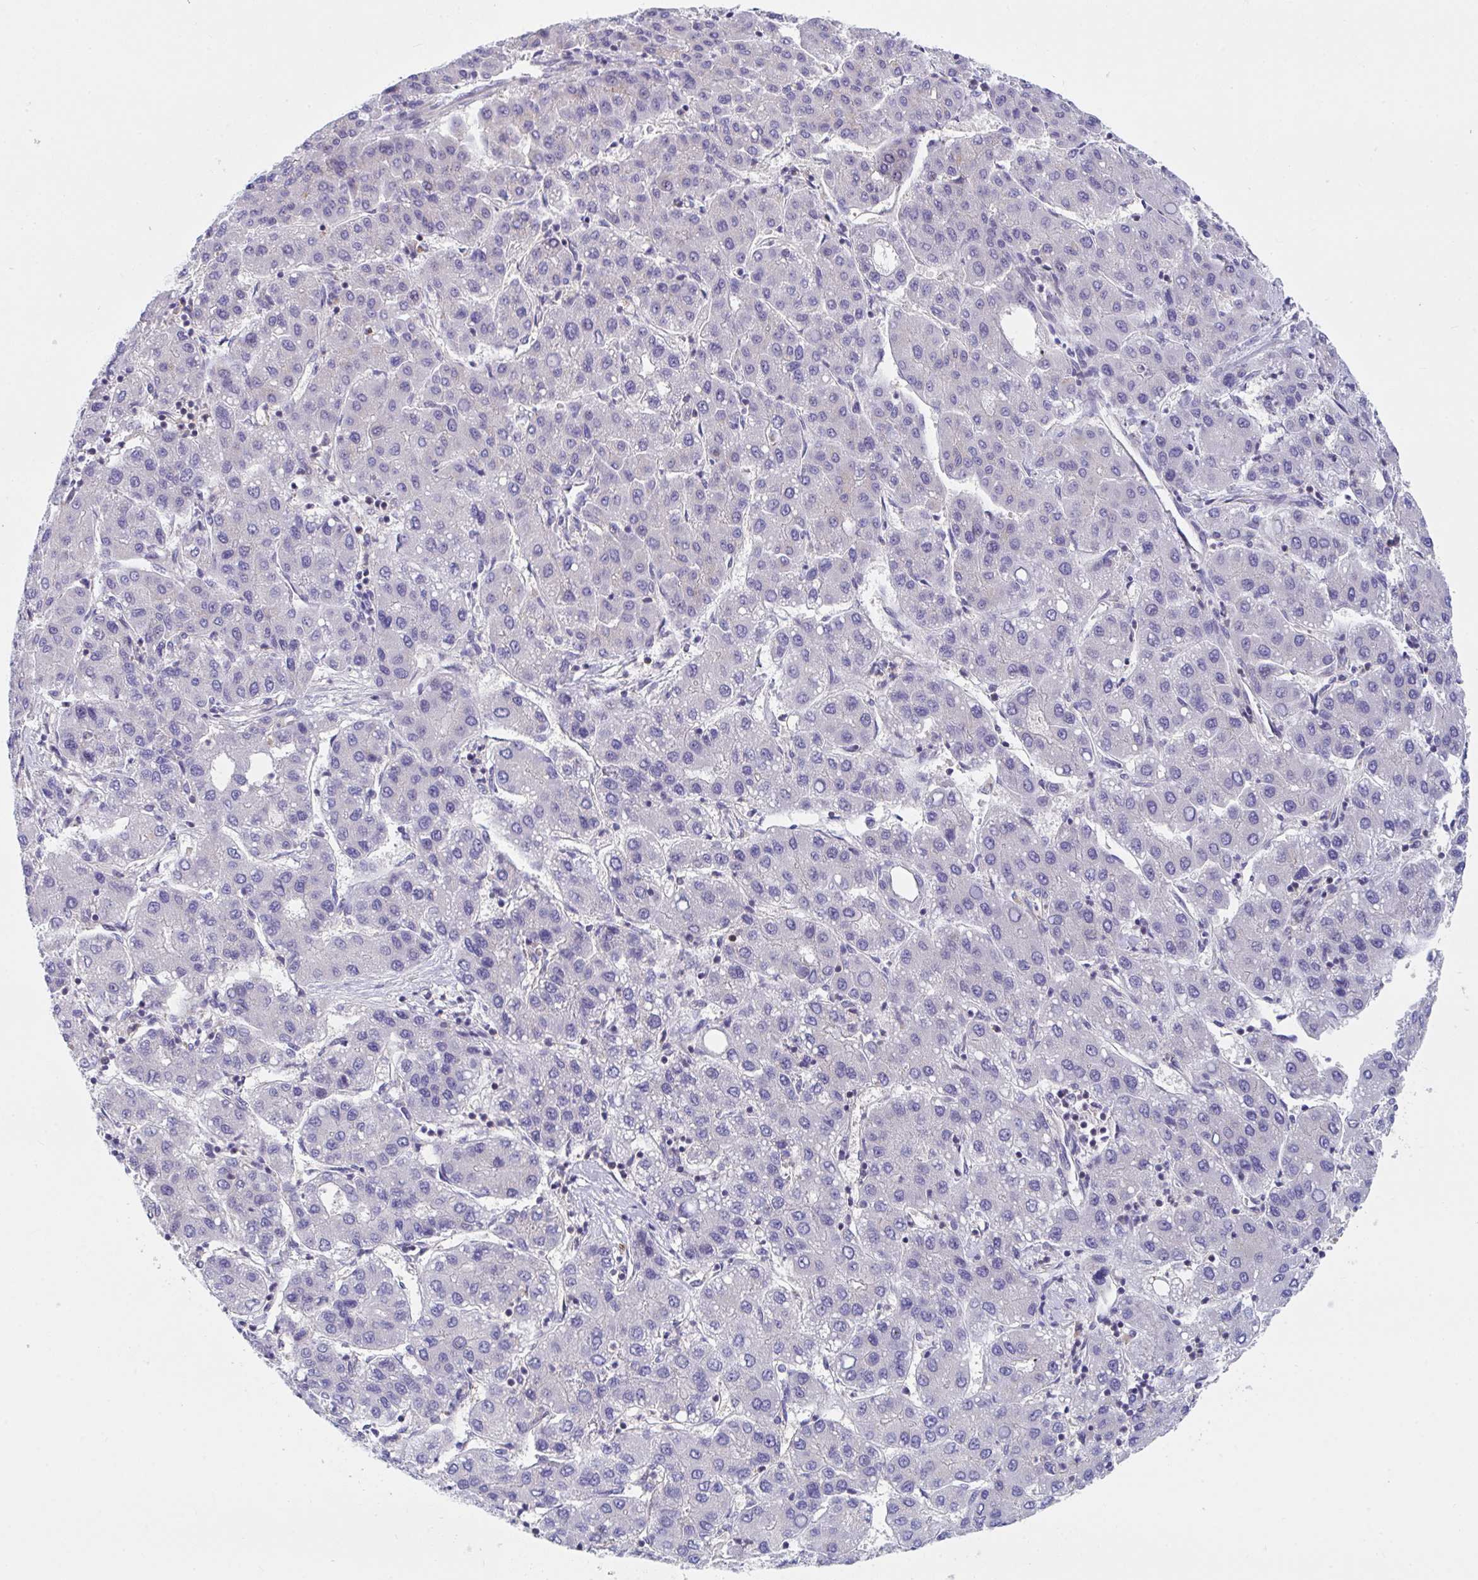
{"staining": {"intensity": "negative", "quantity": "none", "location": "none"}, "tissue": "liver cancer", "cell_type": "Tumor cells", "image_type": "cancer", "snomed": [{"axis": "morphology", "description": "Carcinoma, Hepatocellular, NOS"}, {"axis": "topography", "description": "Liver"}], "caption": "Immunohistochemistry (IHC) photomicrograph of liver hepatocellular carcinoma stained for a protein (brown), which demonstrates no expression in tumor cells.", "gene": "P2RX3", "patient": {"sex": "male", "age": 65}}